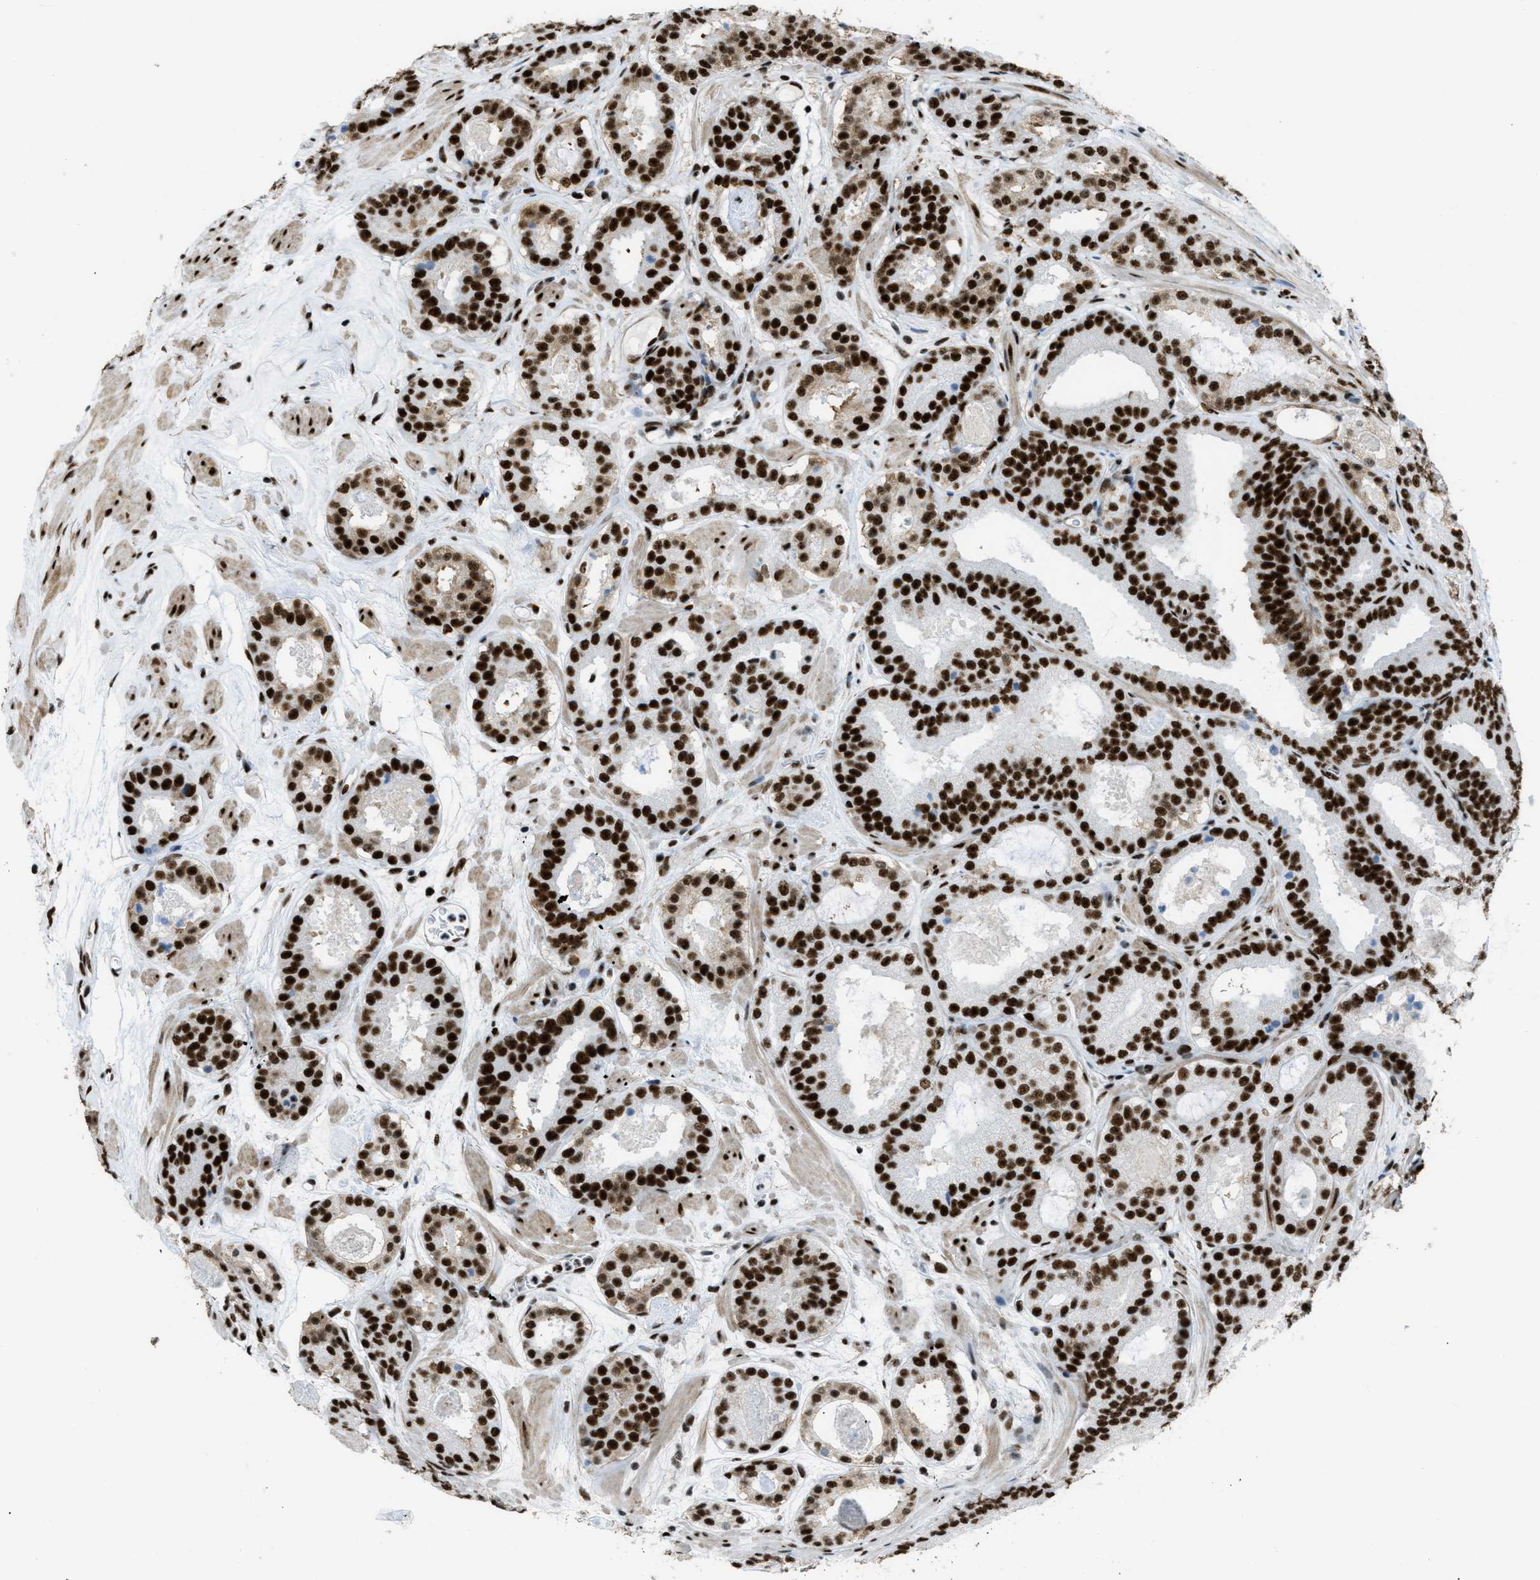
{"staining": {"intensity": "strong", "quantity": ">75%", "location": "nuclear"}, "tissue": "prostate cancer", "cell_type": "Tumor cells", "image_type": "cancer", "snomed": [{"axis": "morphology", "description": "Adenocarcinoma, Low grade"}, {"axis": "topography", "description": "Prostate"}], "caption": "Protein expression analysis of adenocarcinoma (low-grade) (prostate) shows strong nuclear positivity in approximately >75% of tumor cells.", "gene": "ZNF207", "patient": {"sex": "male", "age": 69}}